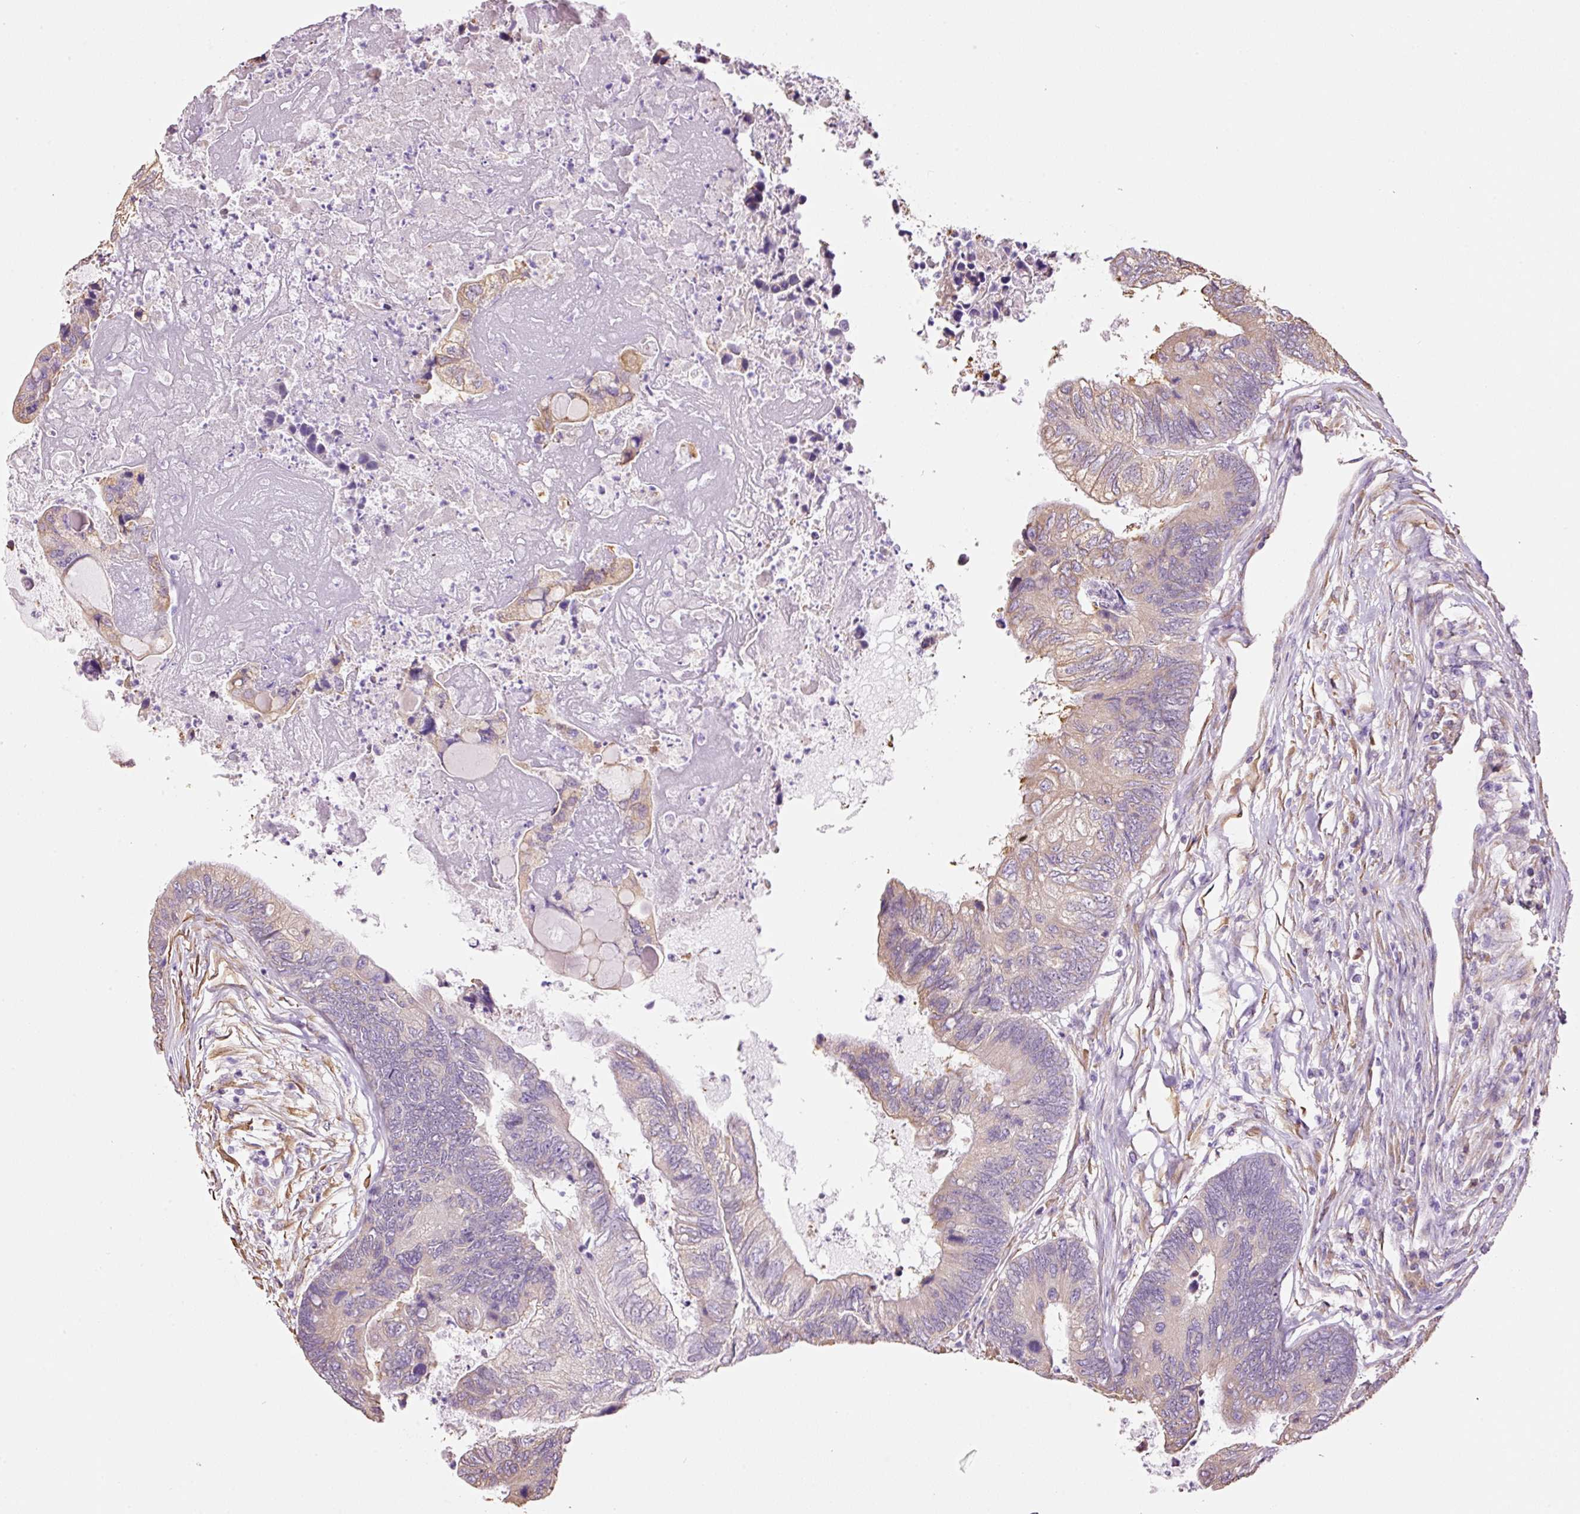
{"staining": {"intensity": "weak", "quantity": "<25%", "location": "cytoplasmic/membranous"}, "tissue": "colorectal cancer", "cell_type": "Tumor cells", "image_type": "cancer", "snomed": [{"axis": "morphology", "description": "Adenocarcinoma, NOS"}, {"axis": "topography", "description": "Colon"}], "caption": "Histopathology image shows no protein staining in tumor cells of colorectal cancer tissue.", "gene": "GCG", "patient": {"sex": "female", "age": 67}}